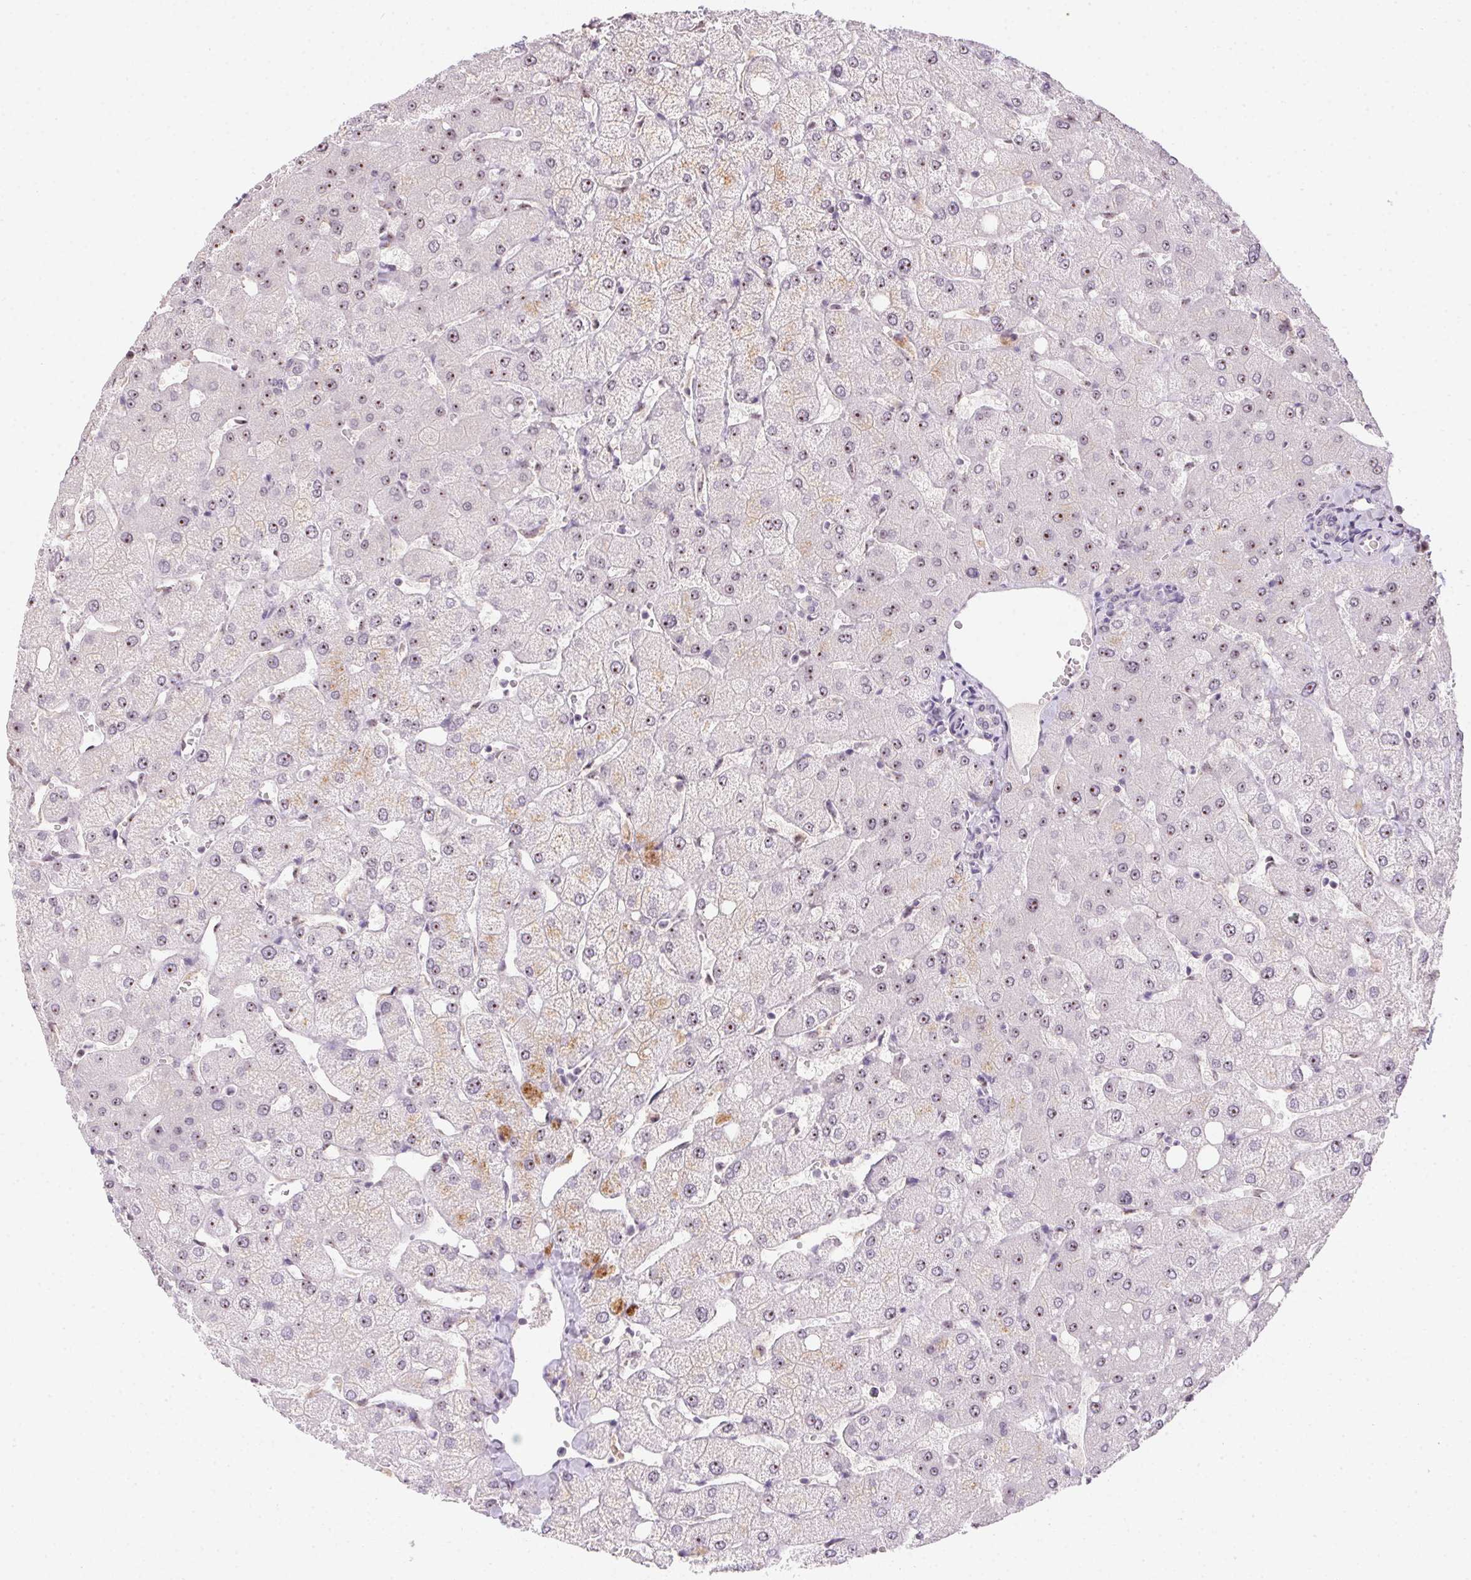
{"staining": {"intensity": "negative", "quantity": "none", "location": "none"}, "tissue": "liver", "cell_type": "Cholangiocytes", "image_type": "normal", "snomed": [{"axis": "morphology", "description": "Normal tissue, NOS"}, {"axis": "topography", "description": "Liver"}], "caption": "This image is of benign liver stained with immunohistochemistry to label a protein in brown with the nuclei are counter-stained blue. There is no positivity in cholangiocytes.", "gene": "BATF2", "patient": {"sex": "female", "age": 54}}